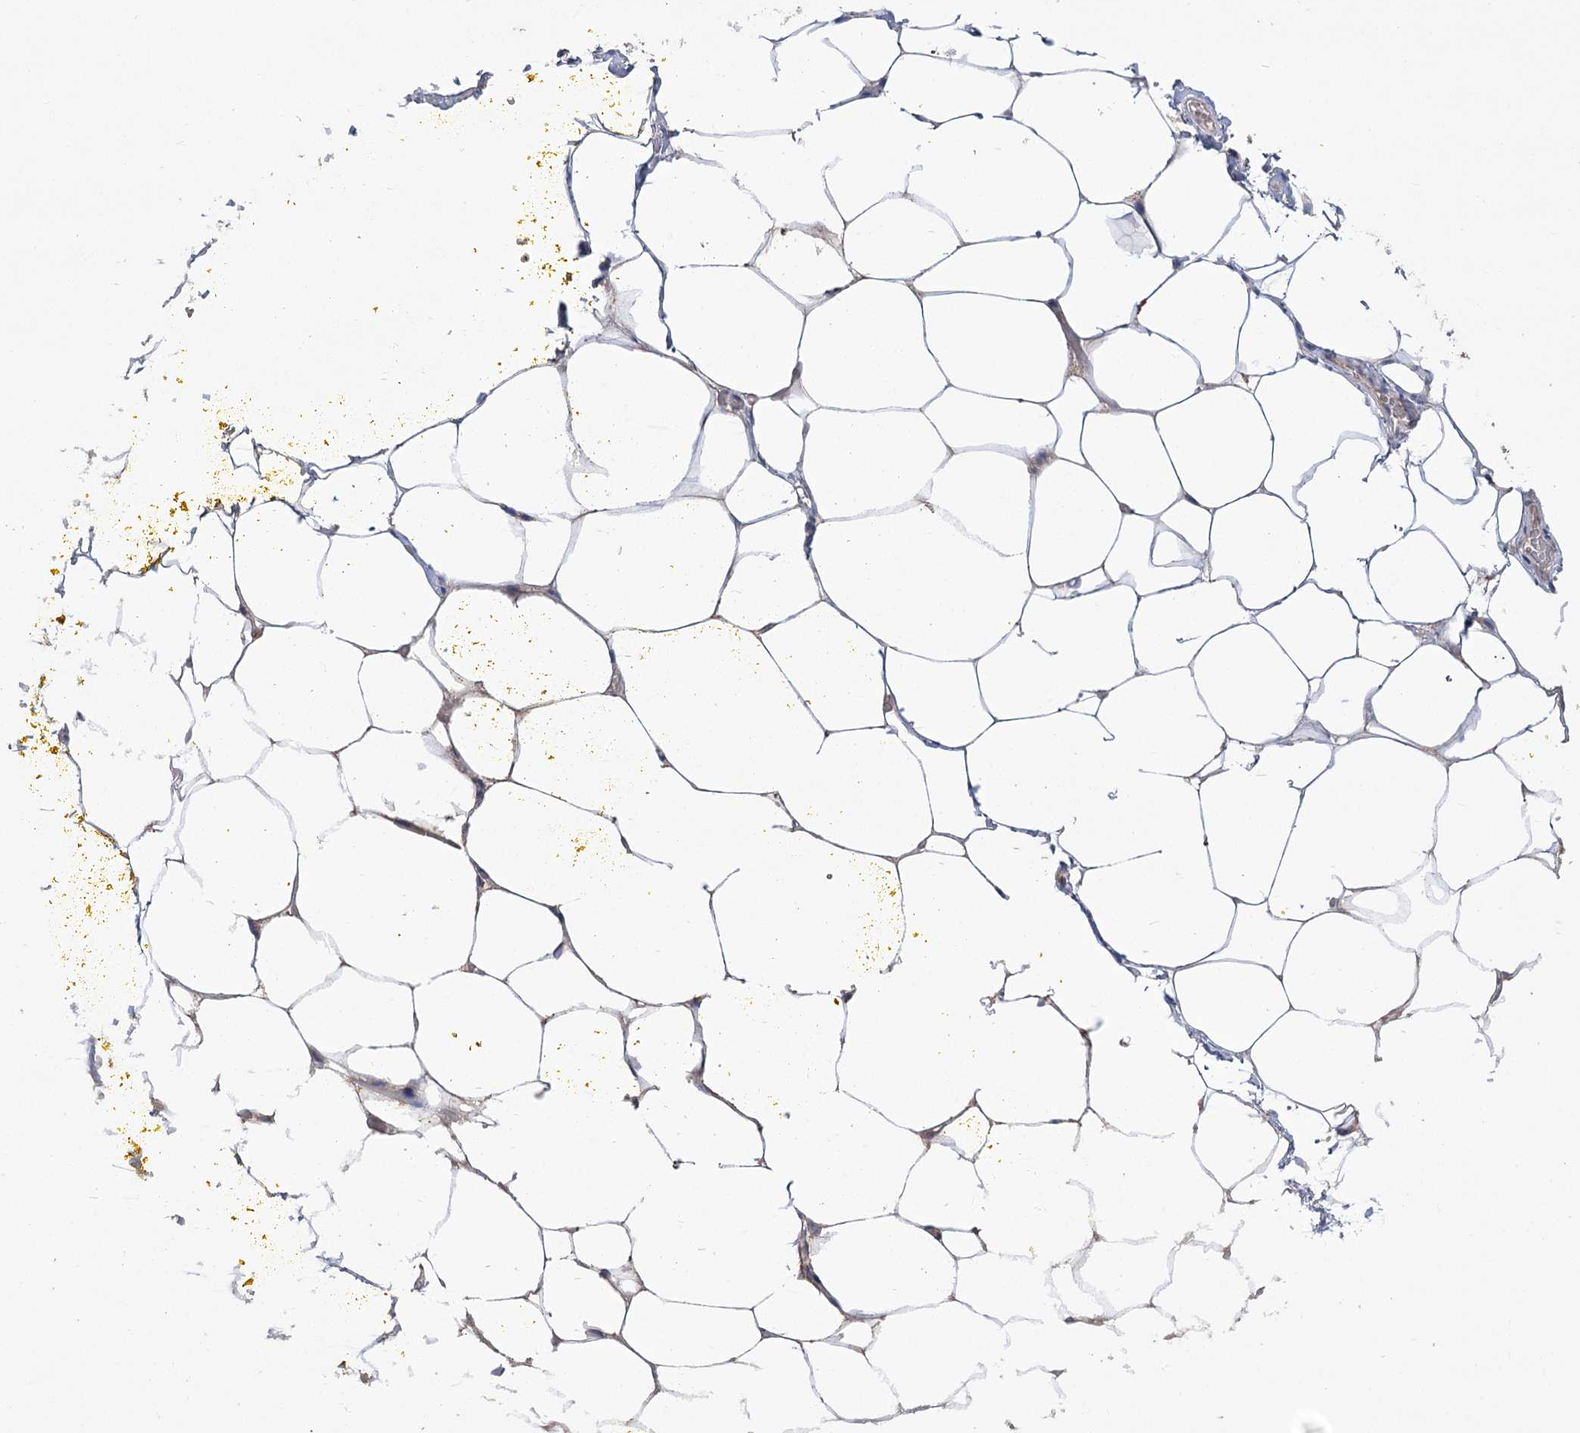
{"staining": {"intensity": "weak", "quantity": "<25%", "location": "cytoplasmic/membranous"}, "tissue": "adipose tissue", "cell_type": "Adipocytes", "image_type": "normal", "snomed": [{"axis": "morphology", "description": "Normal tissue, NOS"}, {"axis": "morphology", "description": "Adenocarcinoma, Low grade"}, {"axis": "topography", "description": "Prostate"}, {"axis": "topography", "description": "Peripheral nerve tissue"}], "caption": "Normal adipose tissue was stained to show a protein in brown. There is no significant positivity in adipocytes.", "gene": "PBLD", "patient": {"sex": "male", "age": 63}}